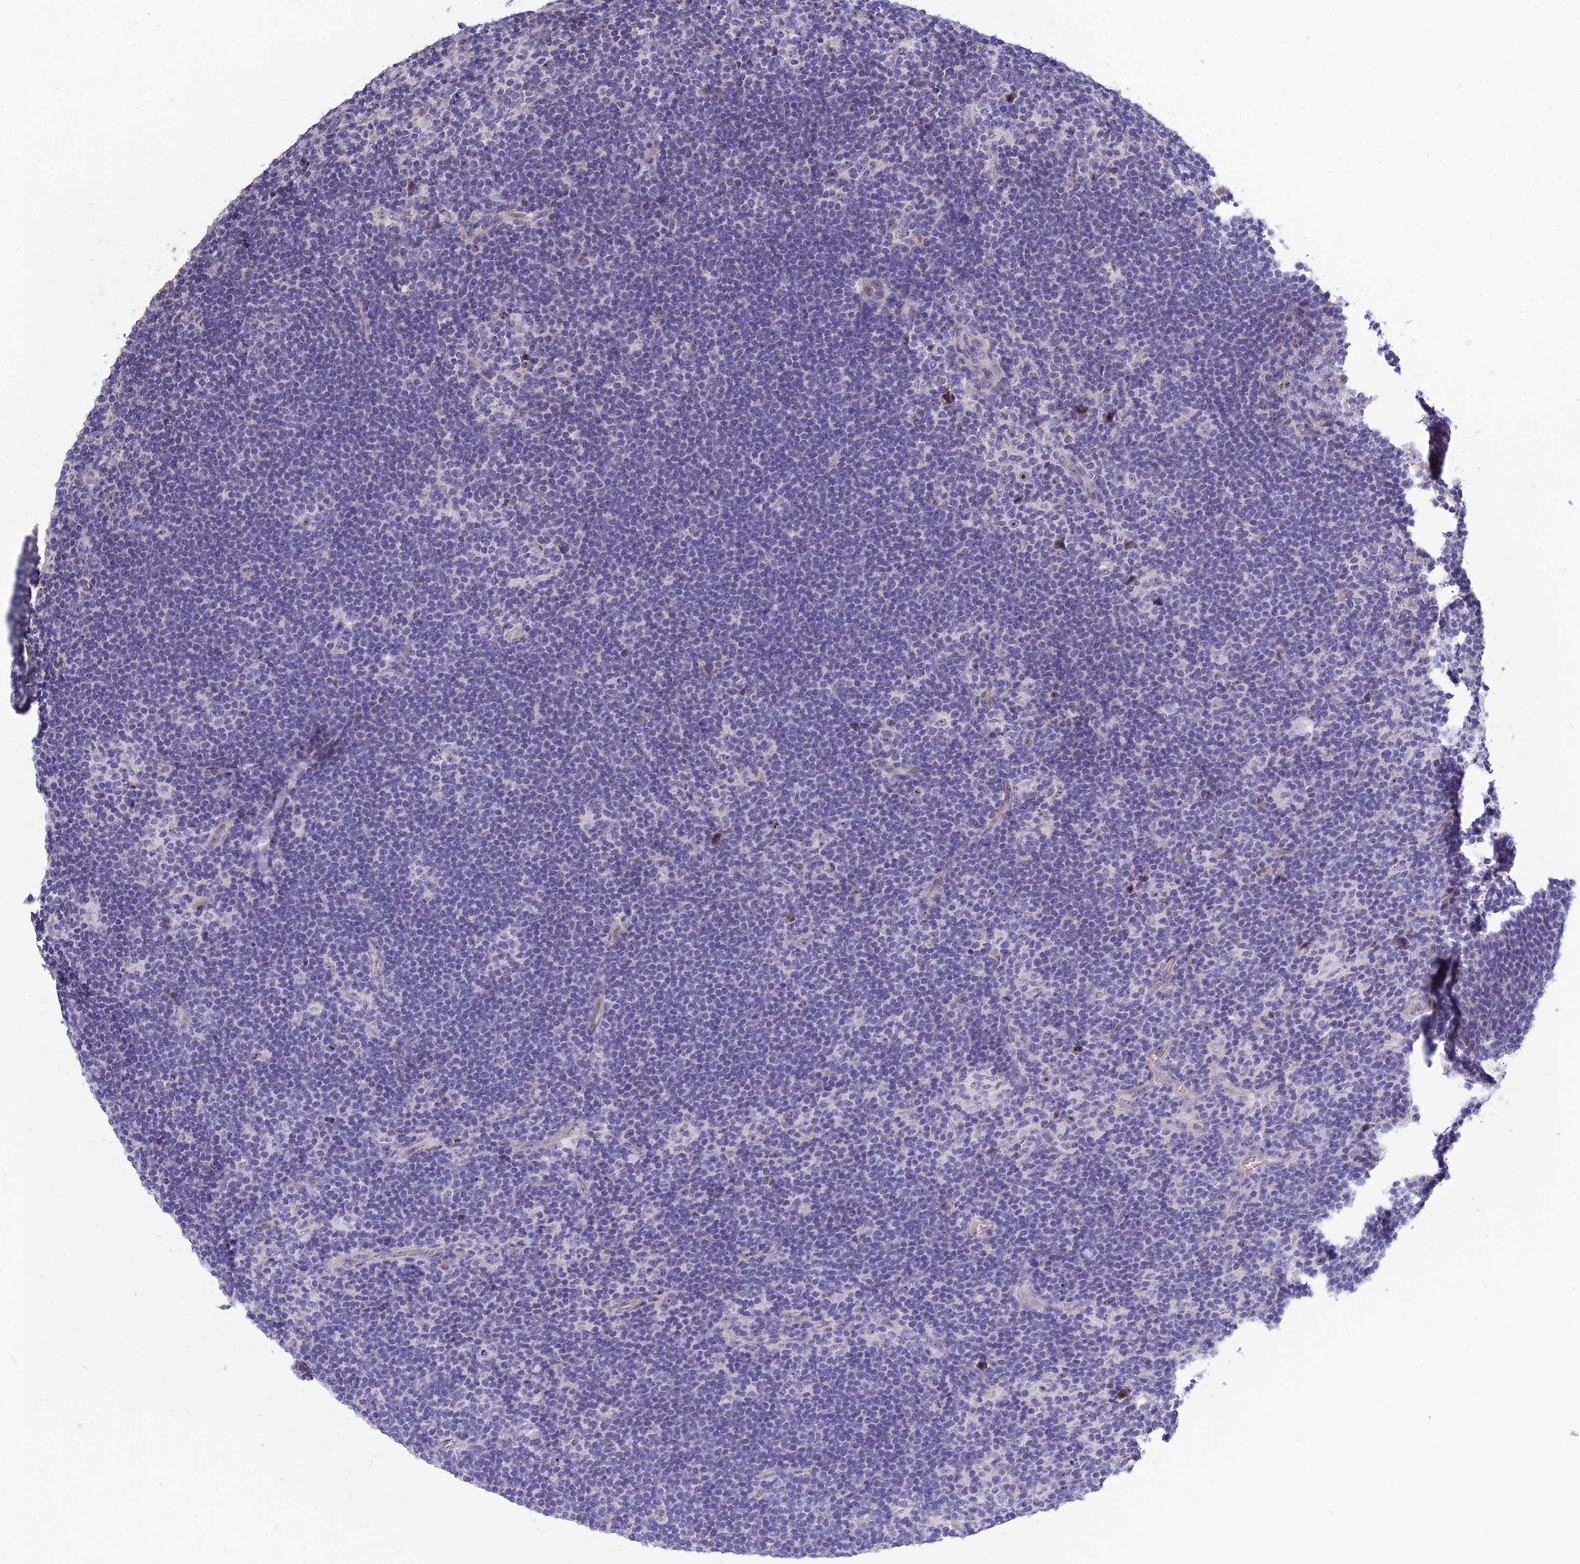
{"staining": {"intensity": "weak", "quantity": "<25%", "location": "nuclear"}, "tissue": "lymphoma", "cell_type": "Tumor cells", "image_type": "cancer", "snomed": [{"axis": "morphology", "description": "Hodgkin's disease, NOS"}, {"axis": "topography", "description": "Lymph node"}], "caption": "This is an immunohistochemistry image of Hodgkin's disease. There is no positivity in tumor cells.", "gene": "KNOP1", "patient": {"sex": "female", "age": 57}}